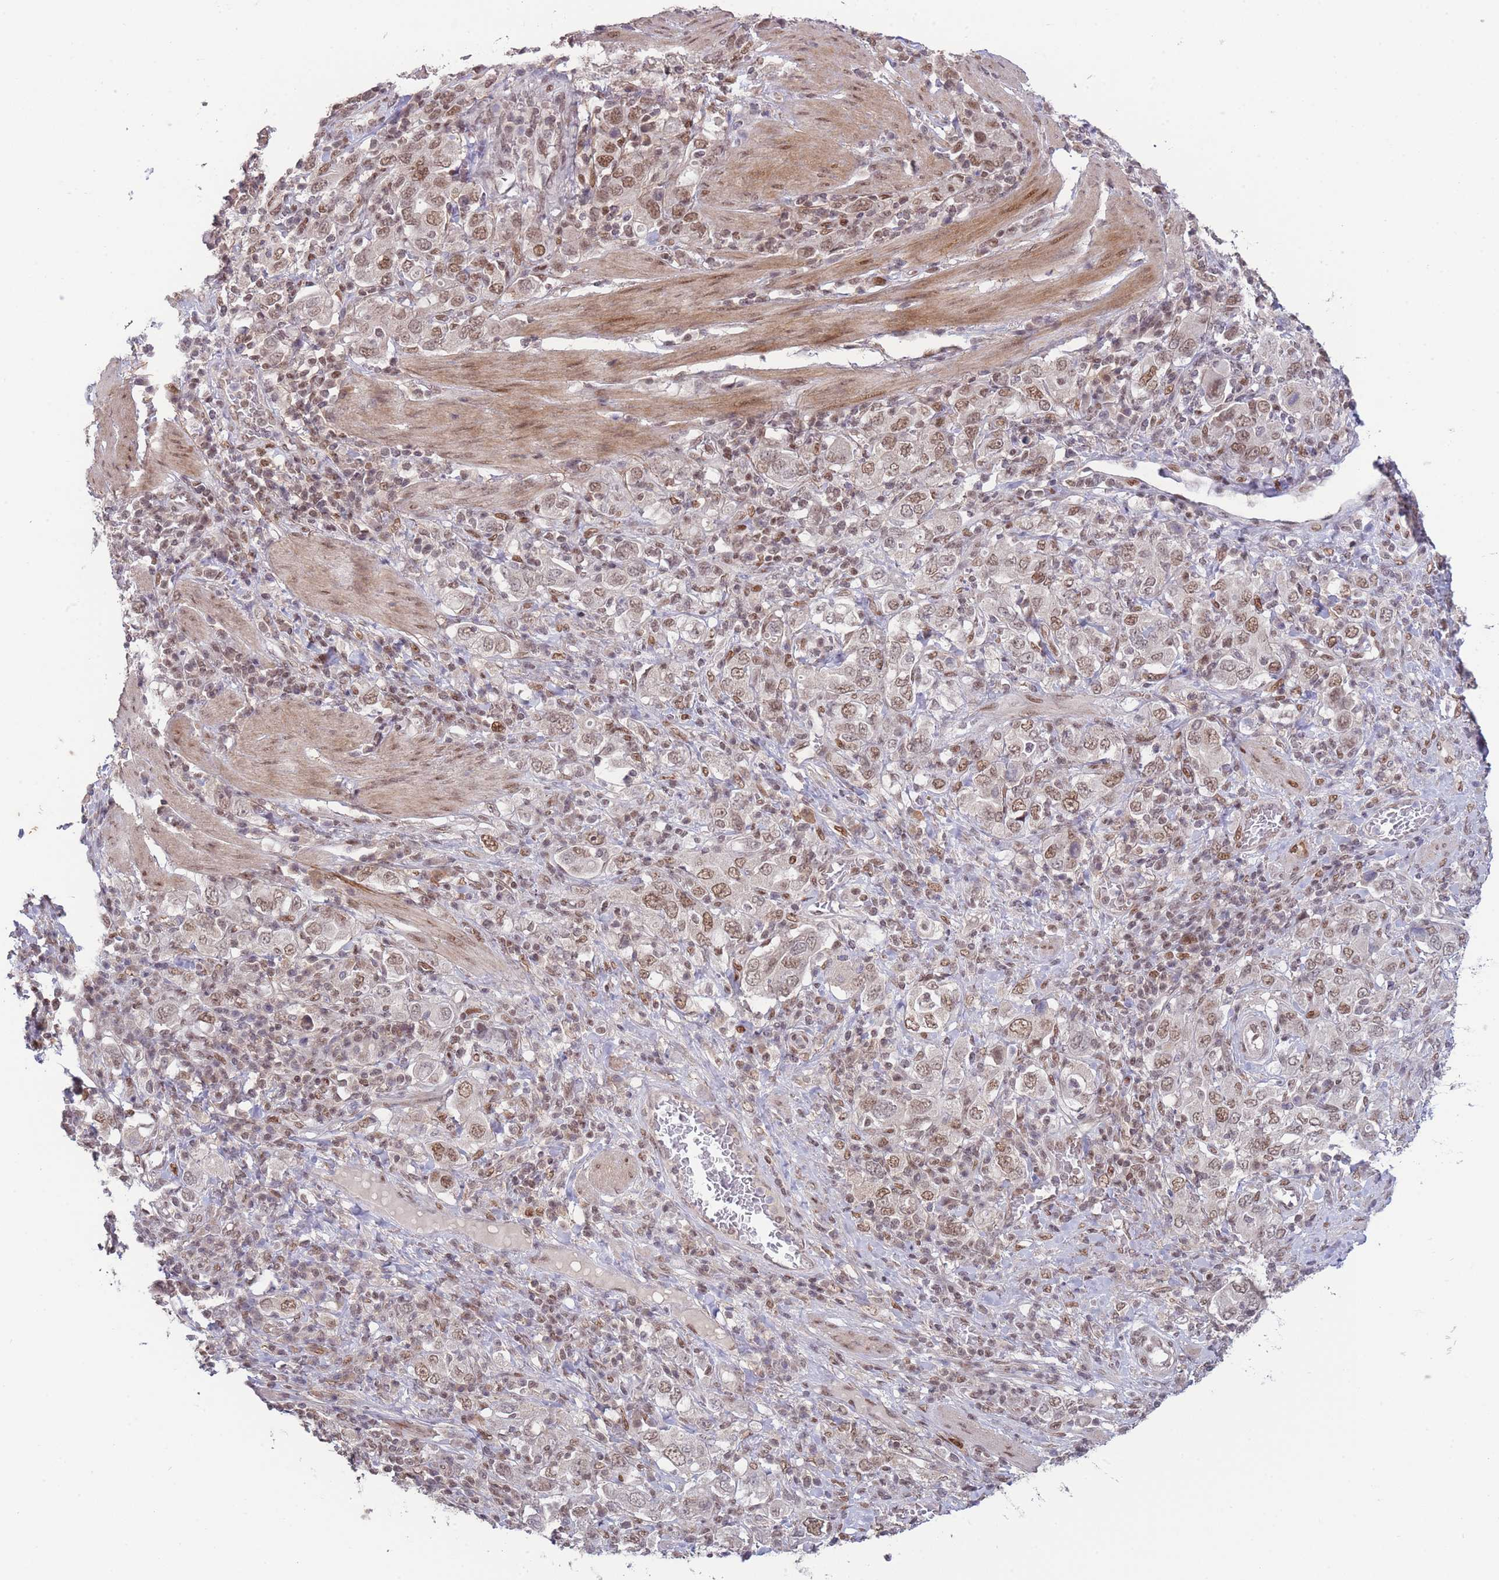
{"staining": {"intensity": "moderate", "quantity": ">75%", "location": "nuclear"}, "tissue": "stomach cancer", "cell_type": "Tumor cells", "image_type": "cancer", "snomed": [{"axis": "morphology", "description": "Adenocarcinoma, NOS"}, {"axis": "topography", "description": "Stomach, upper"}, {"axis": "topography", "description": "Stomach"}], "caption": "IHC histopathology image of neoplastic tissue: human stomach cancer stained using immunohistochemistry (IHC) displays medium levels of moderate protein expression localized specifically in the nuclear of tumor cells, appearing as a nuclear brown color.", "gene": "CARD8", "patient": {"sex": "male", "age": 62}}